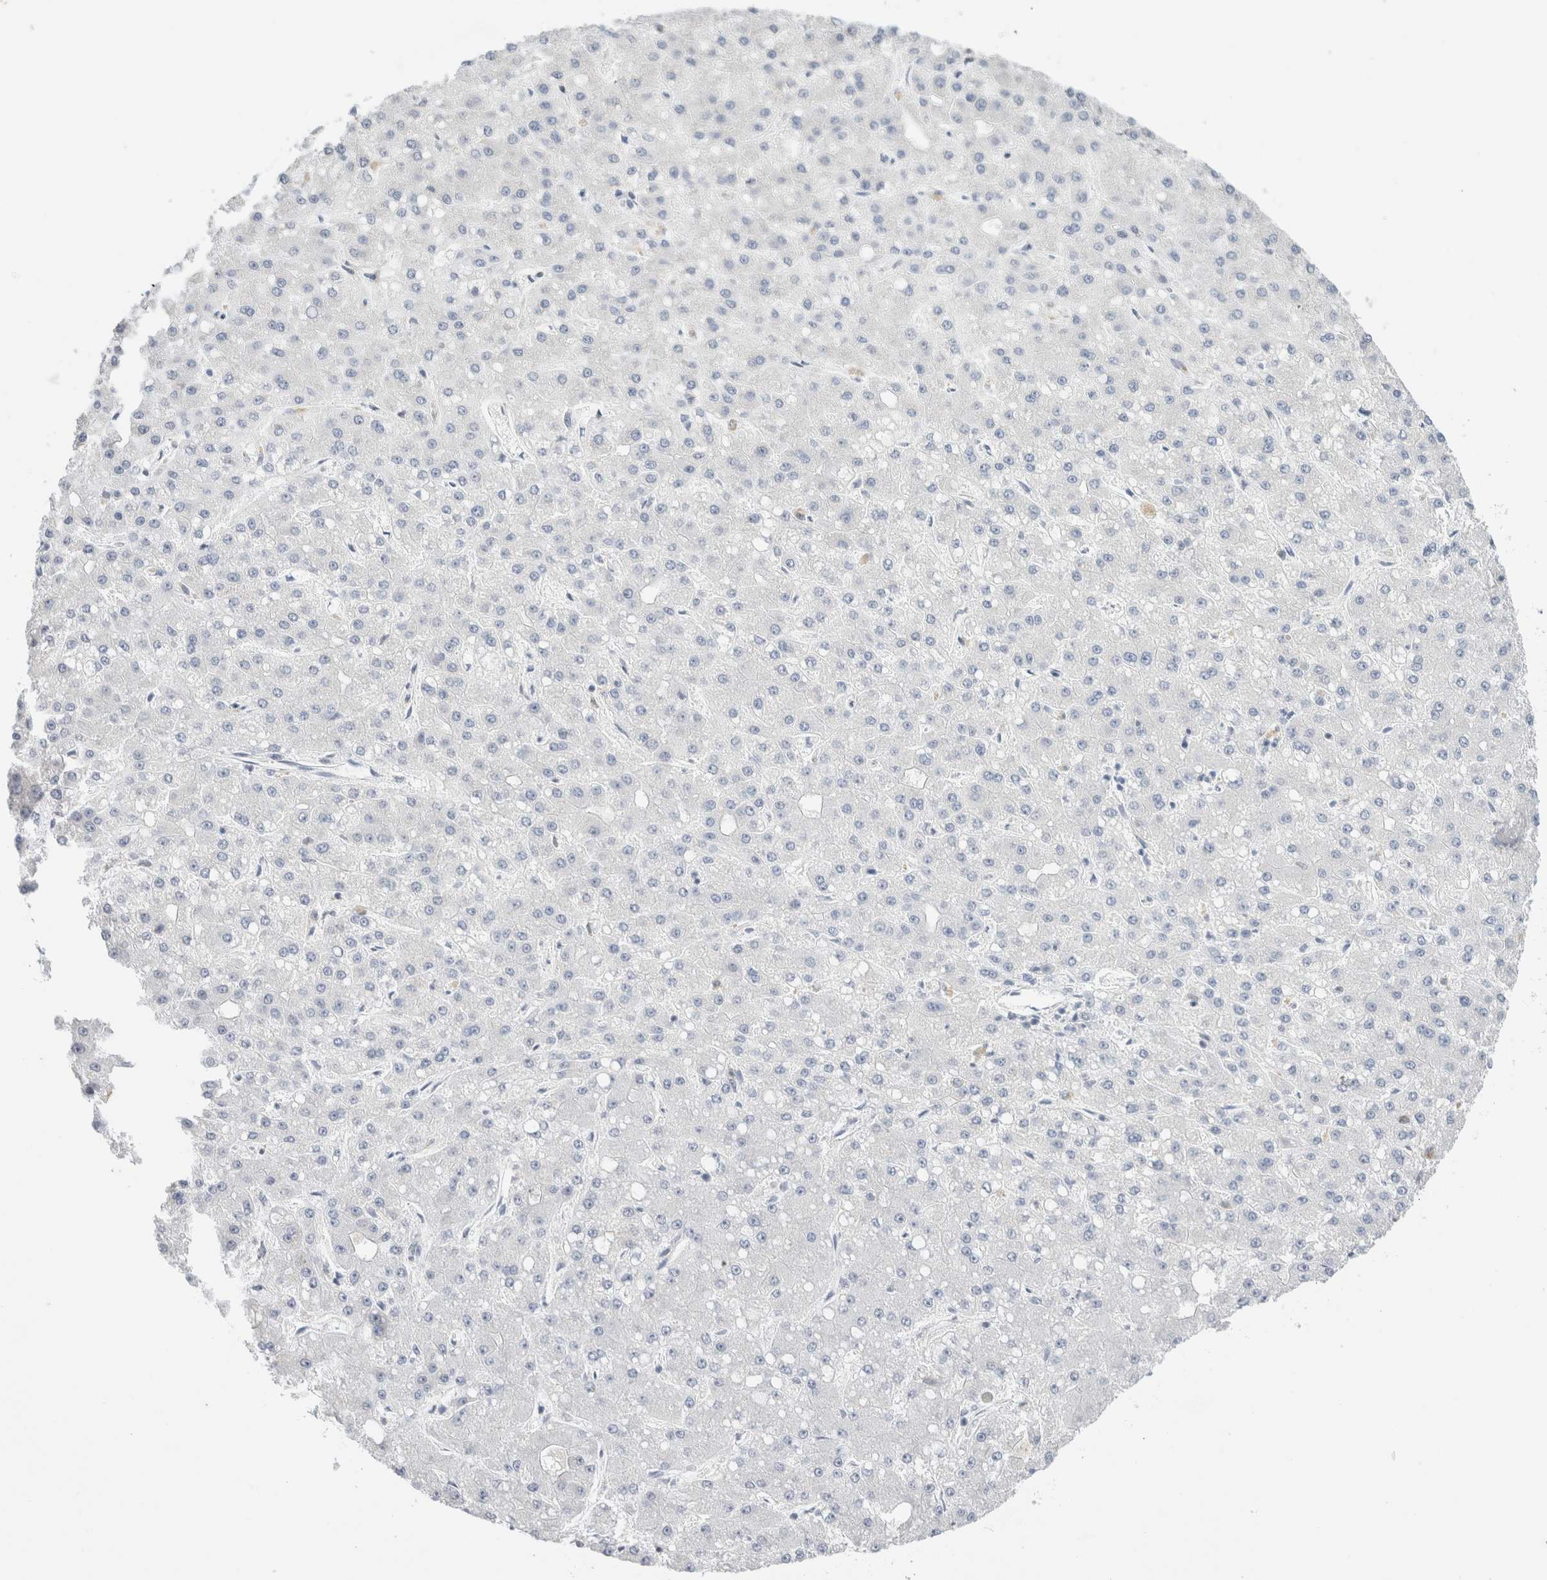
{"staining": {"intensity": "negative", "quantity": "none", "location": "none"}, "tissue": "liver cancer", "cell_type": "Tumor cells", "image_type": "cancer", "snomed": [{"axis": "morphology", "description": "Carcinoma, Hepatocellular, NOS"}, {"axis": "topography", "description": "Liver"}], "caption": "A high-resolution image shows IHC staining of hepatocellular carcinoma (liver), which reveals no significant expression in tumor cells.", "gene": "SPRTN", "patient": {"sex": "male", "age": 67}}